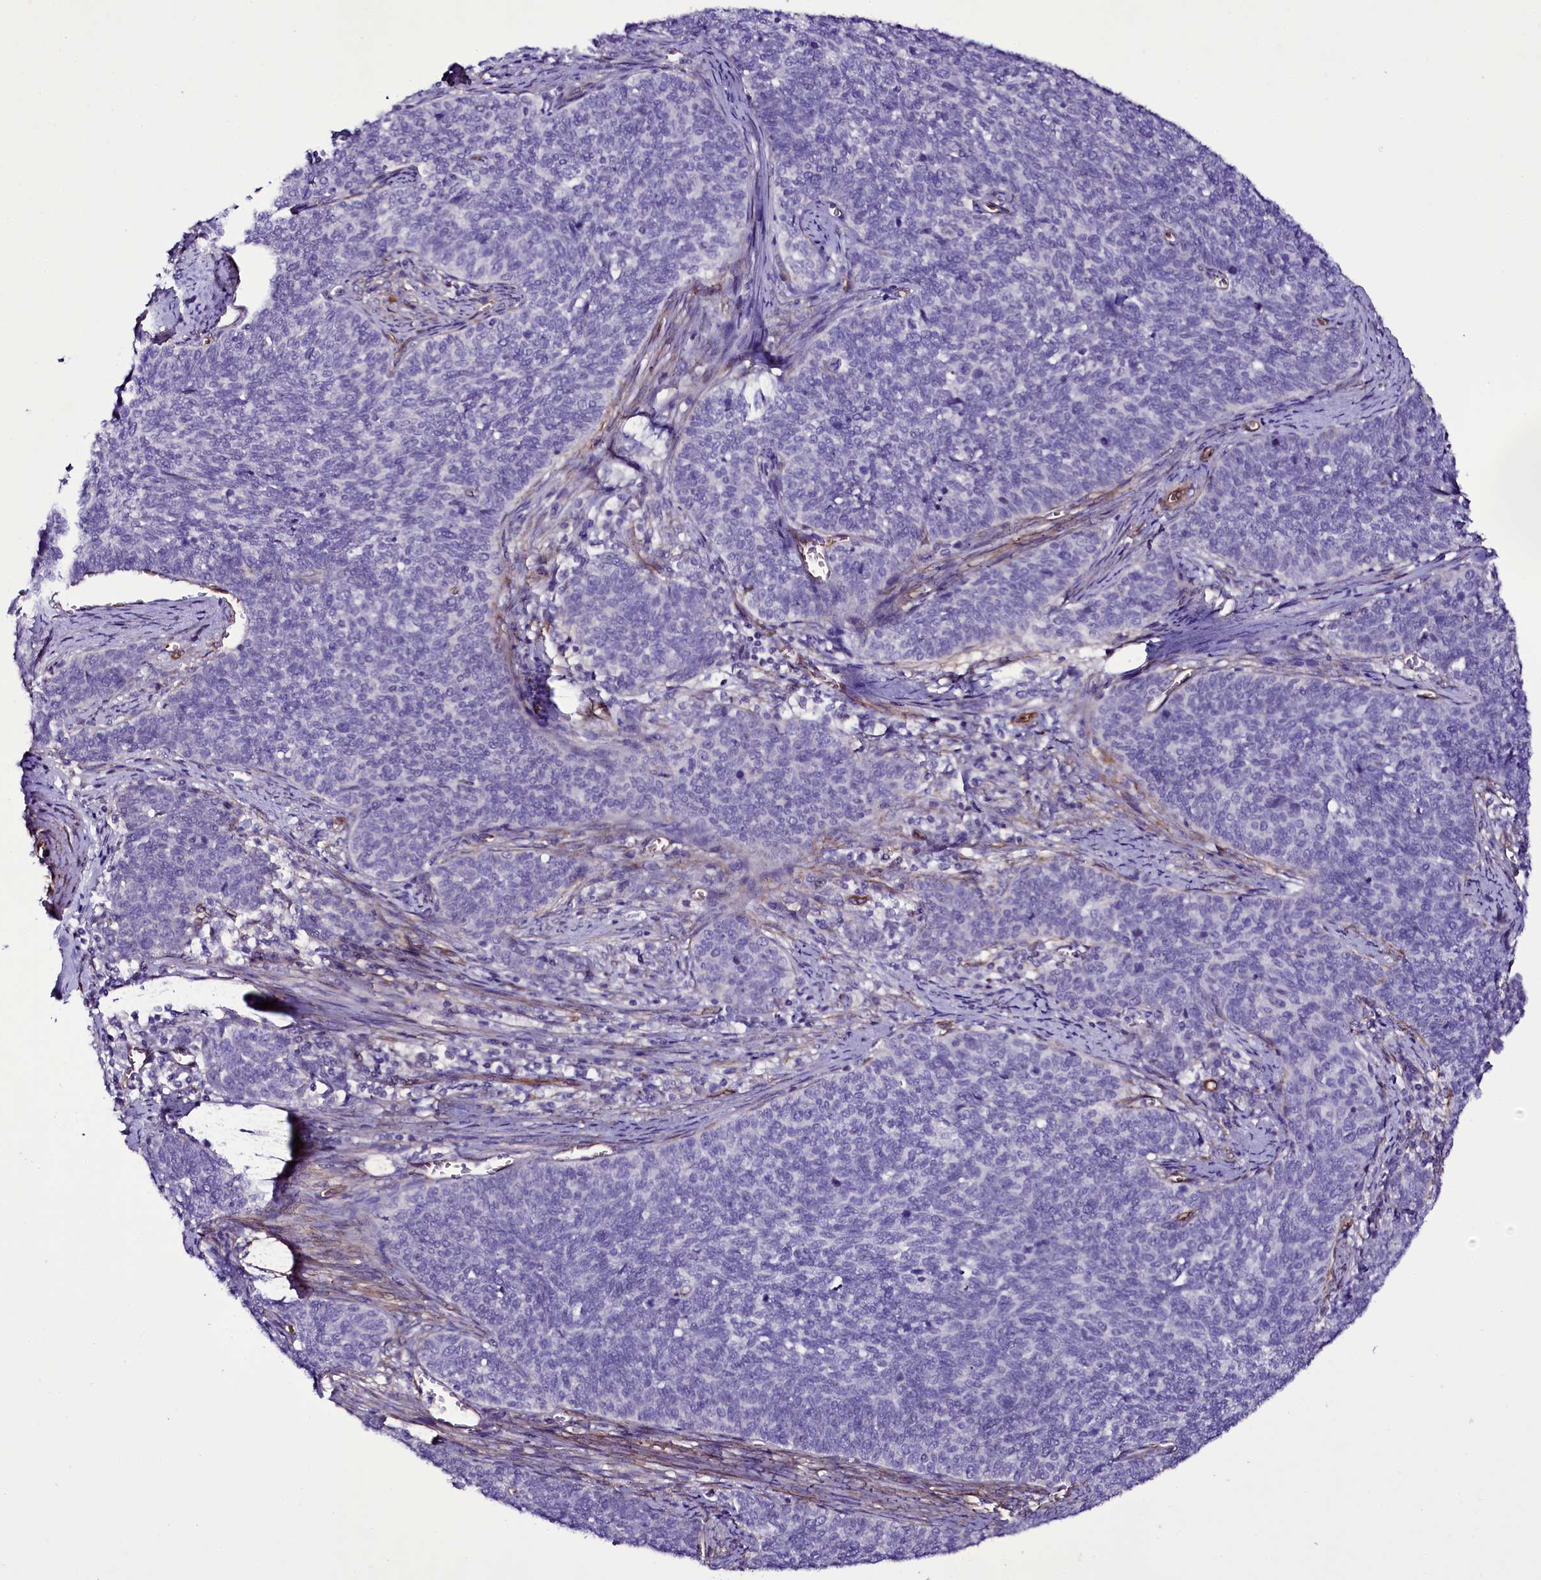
{"staining": {"intensity": "negative", "quantity": "none", "location": "none"}, "tissue": "cervical cancer", "cell_type": "Tumor cells", "image_type": "cancer", "snomed": [{"axis": "morphology", "description": "Squamous cell carcinoma, NOS"}, {"axis": "topography", "description": "Cervix"}], "caption": "Human cervical squamous cell carcinoma stained for a protein using immunohistochemistry reveals no expression in tumor cells.", "gene": "MEX3C", "patient": {"sex": "female", "age": 39}}